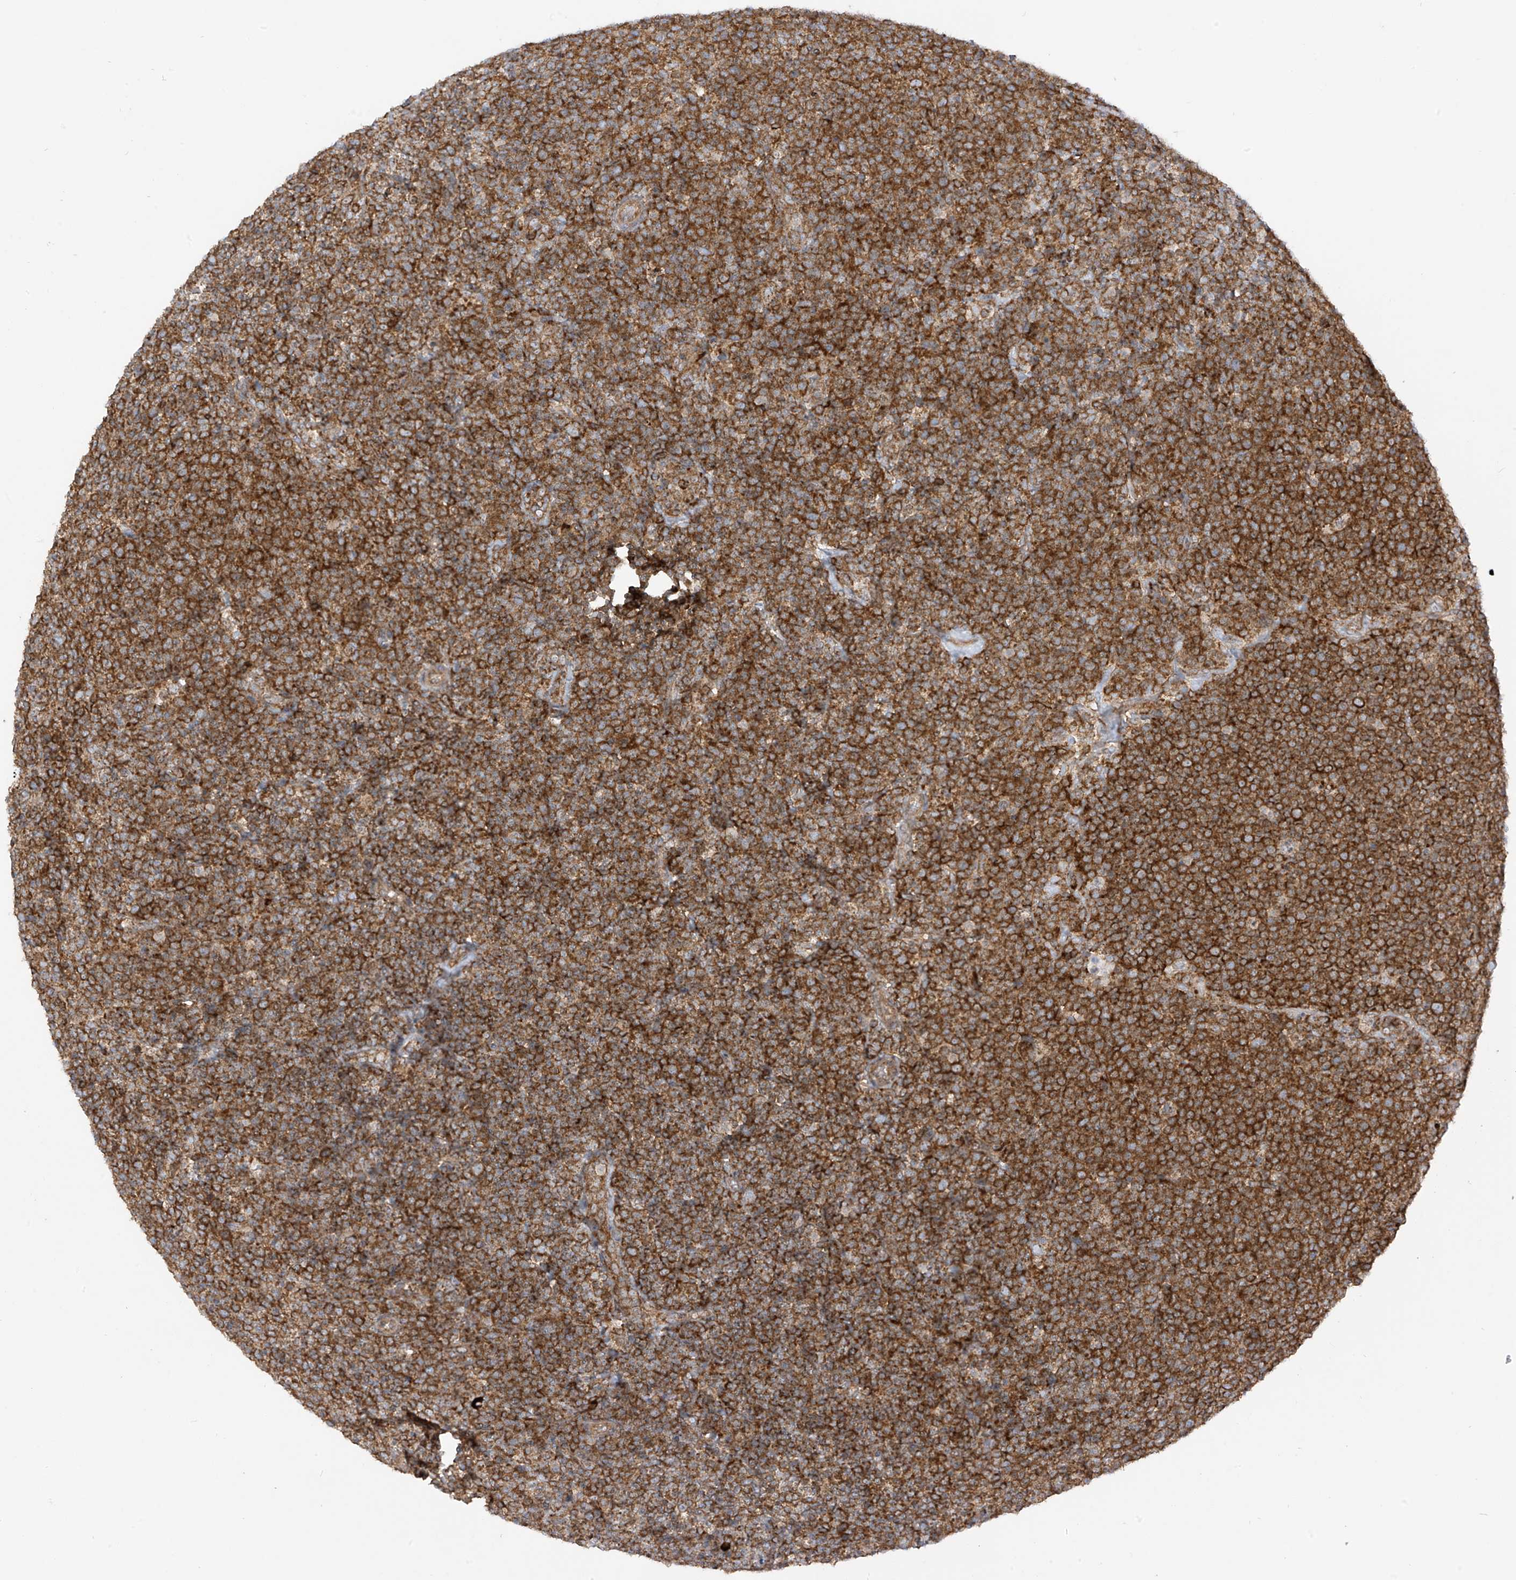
{"staining": {"intensity": "strong", "quantity": ">75%", "location": "cytoplasmic/membranous"}, "tissue": "lymphoma", "cell_type": "Tumor cells", "image_type": "cancer", "snomed": [{"axis": "morphology", "description": "Malignant lymphoma, non-Hodgkin's type, High grade"}, {"axis": "topography", "description": "Lymph node"}], "caption": "High-grade malignant lymphoma, non-Hodgkin's type tissue shows strong cytoplasmic/membranous expression in approximately >75% of tumor cells, visualized by immunohistochemistry.", "gene": "REPS1", "patient": {"sex": "male", "age": 61}}